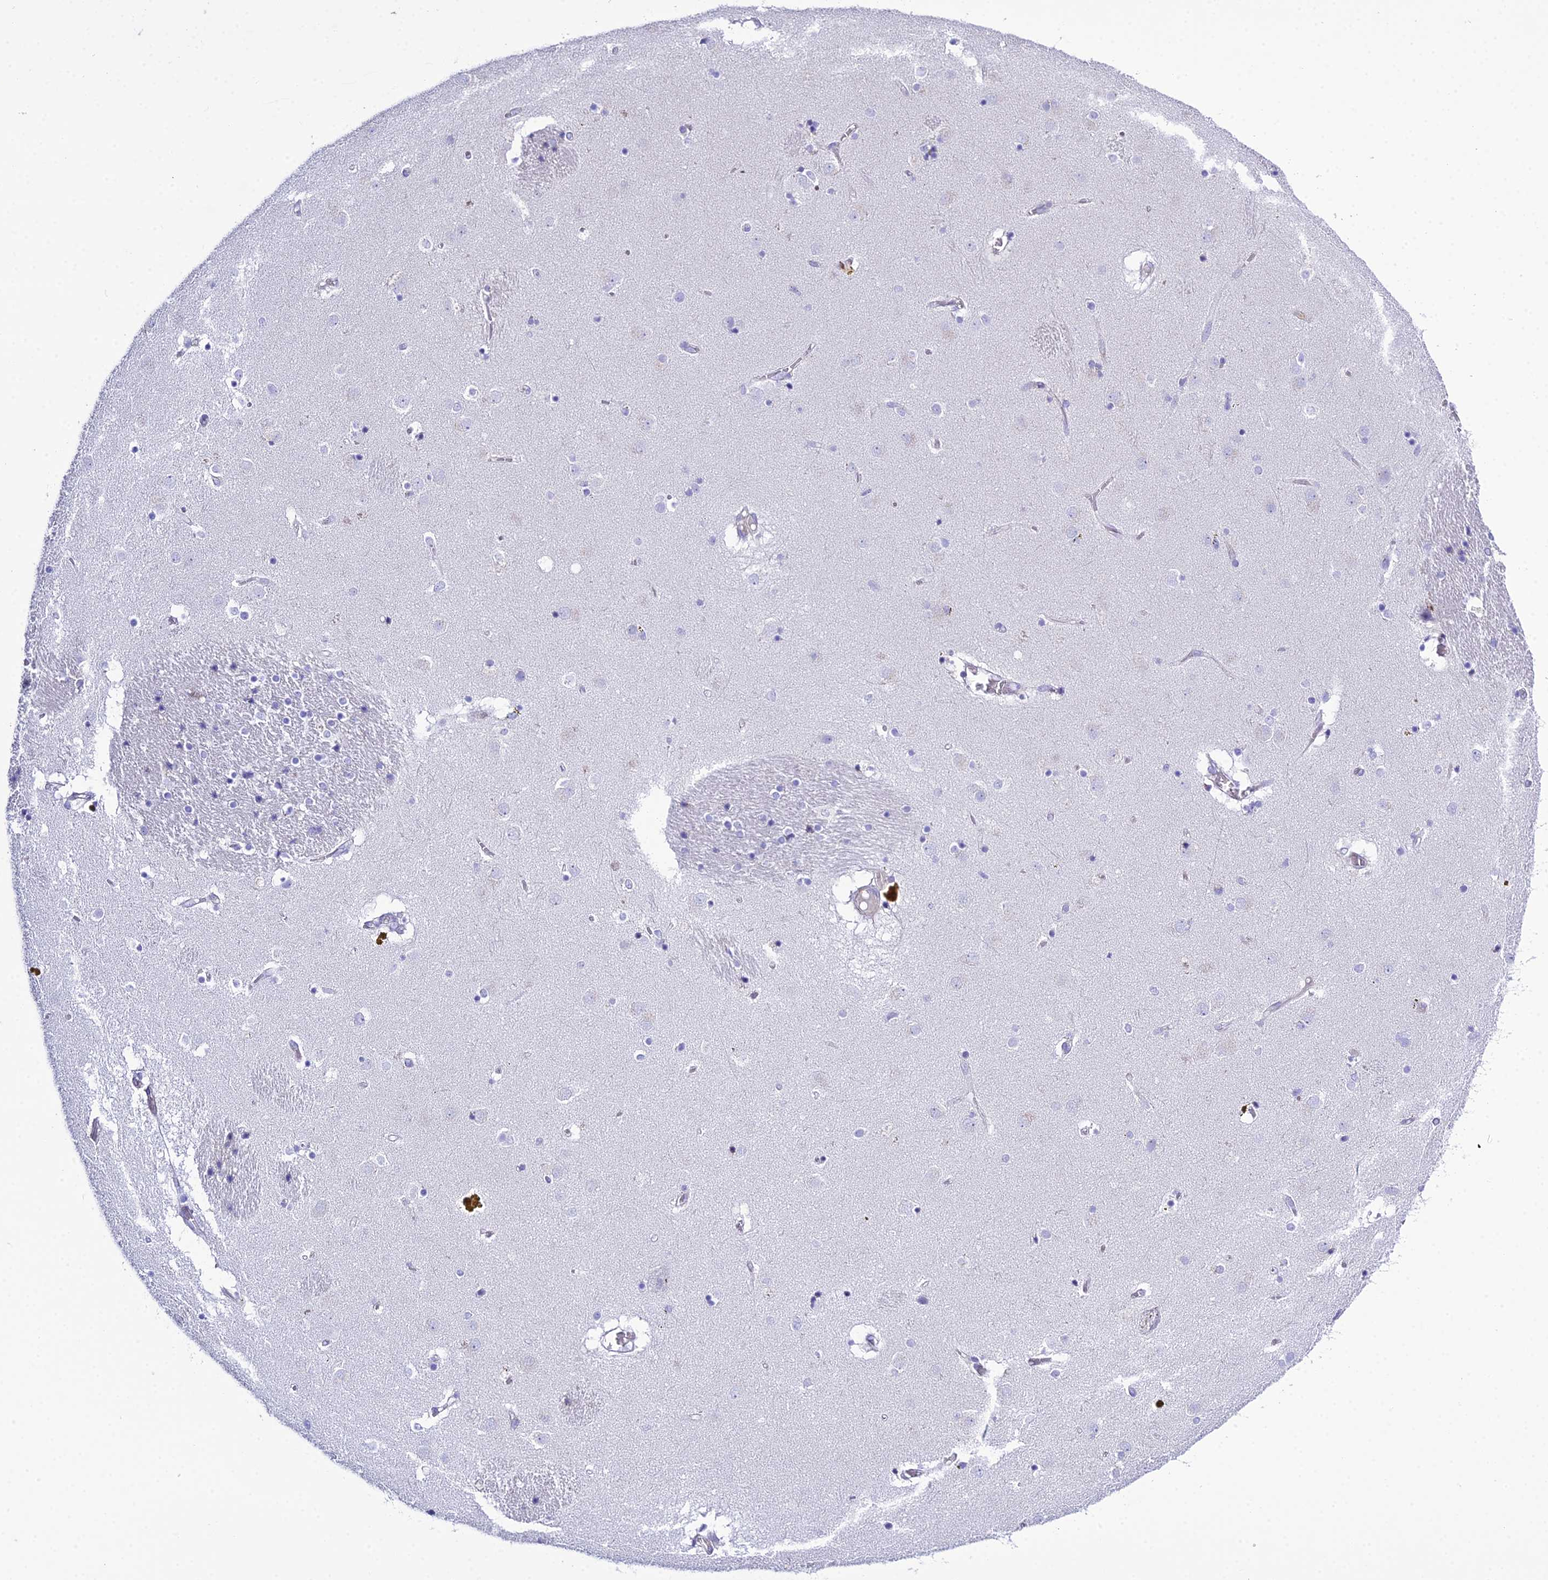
{"staining": {"intensity": "negative", "quantity": "none", "location": "none"}, "tissue": "caudate", "cell_type": "Glial cells", "image_type": "normal", "snomed": [{"axis": "morphology", "description": "Normal tissue, NOS"}, {"axis": "topography", "description": "Lateral ventricle wall"}], "caption": "An image of caudate stained for a protein displays no brown staining in glial cells.", "gene": "OR1Q1", "patient": {"sex": "male", "age": 70}}